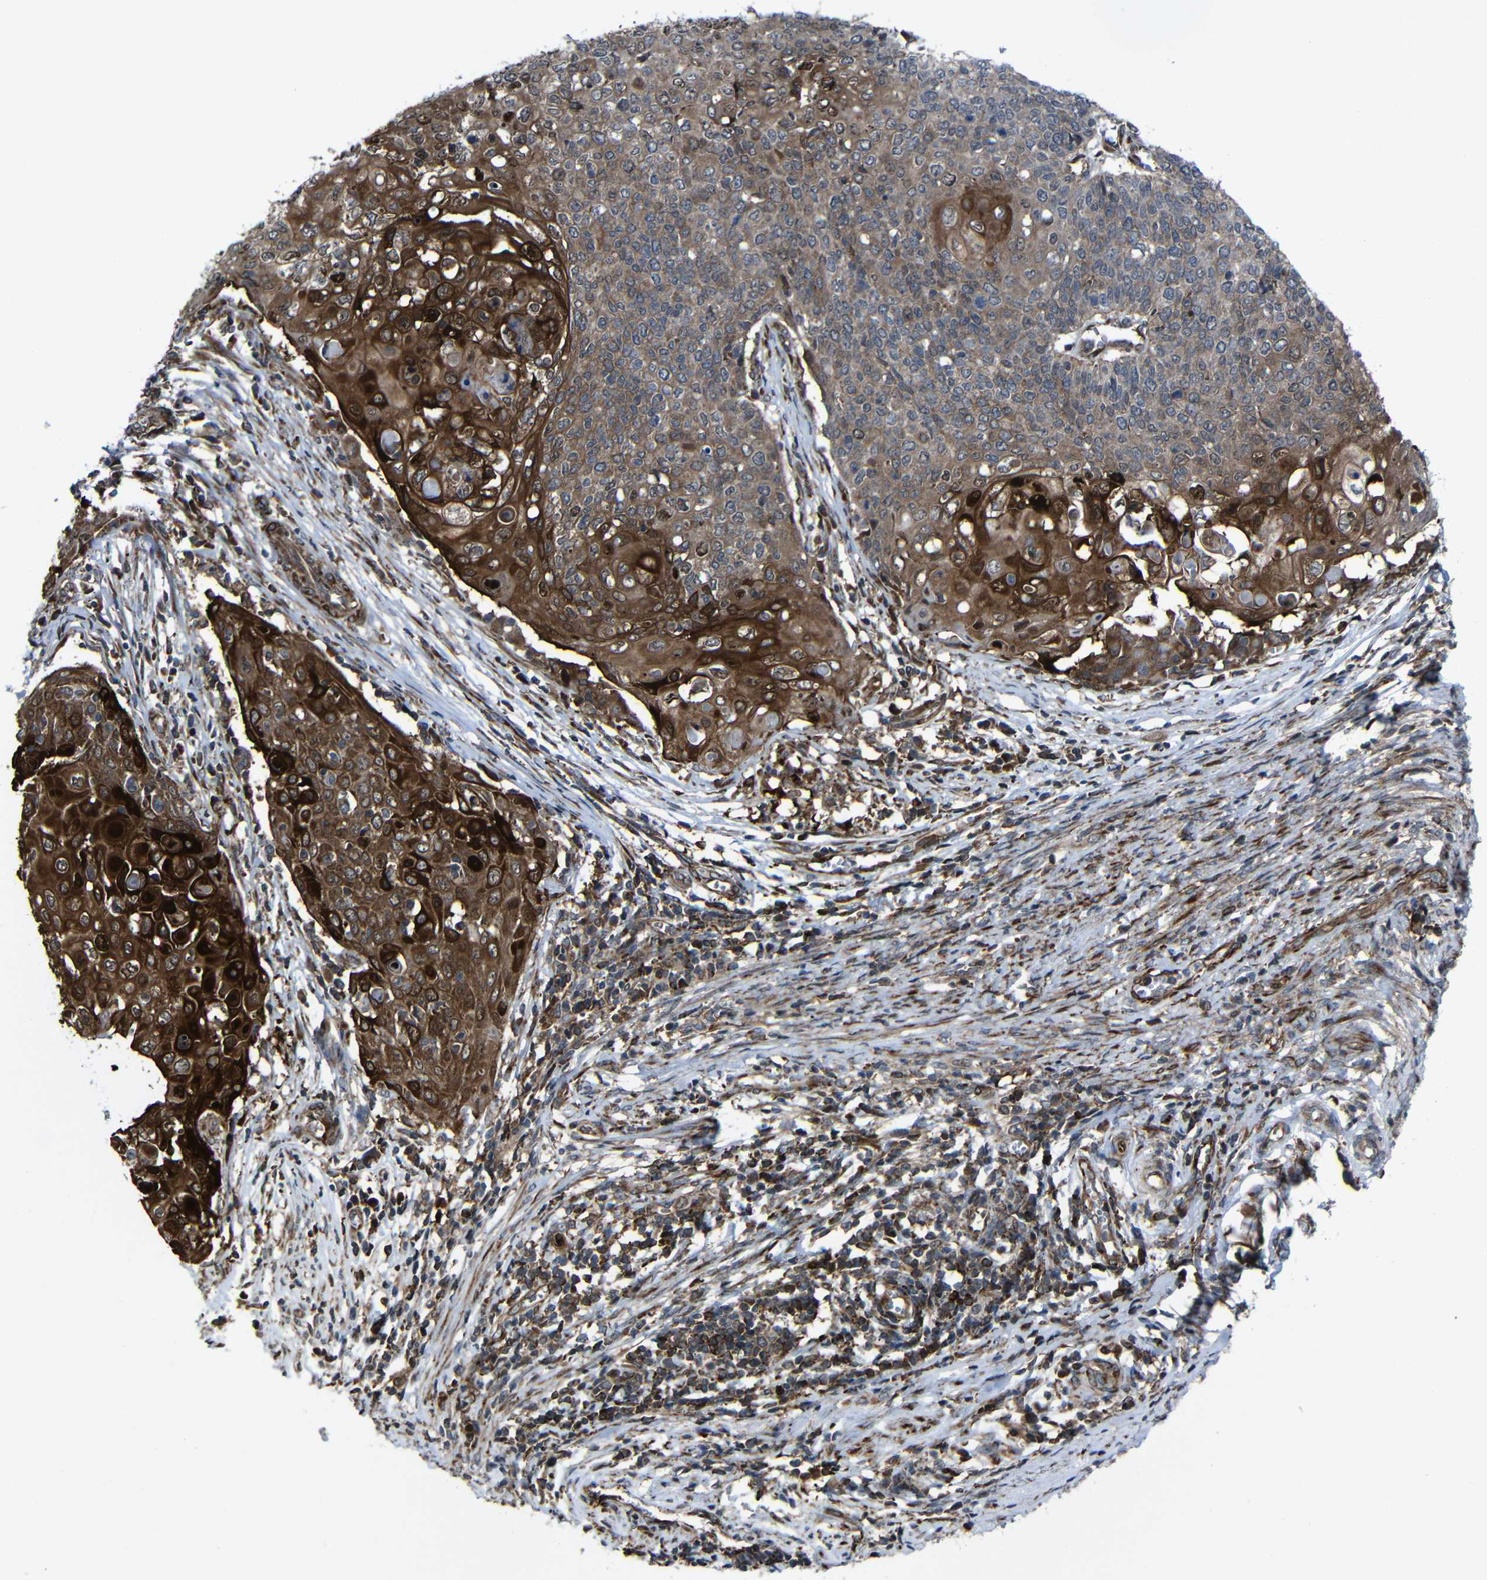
{"staining": {"intensity": "strong", "quantity": "25%-75%", "location": "cytoplasmic/membranous,nuclear"}, "tissue": "cervical cancer", "cell_type": "Tumor cells", "image_type": "cancer", "snomed": [{"axis": "morphology", "description": "Squamous cell carcinoma, NOS"}, {"axis": "topography", "description": "Cervix"}], "caption": "A high-resolution photomicrograph shows immunohistochemistry staining of cervical squamous cell carcinoma, which demonstrates strong cytoplasmic/membranous and nuclear positivity in approximately 25%-75% of tumor cells. The staining was performed using DAB, with brown indicating positive protein expression. Nuclei are stained blue with hematoxylin.", "gene": "KIAA0513", "patient": {"sex": "female", "age": 39}}